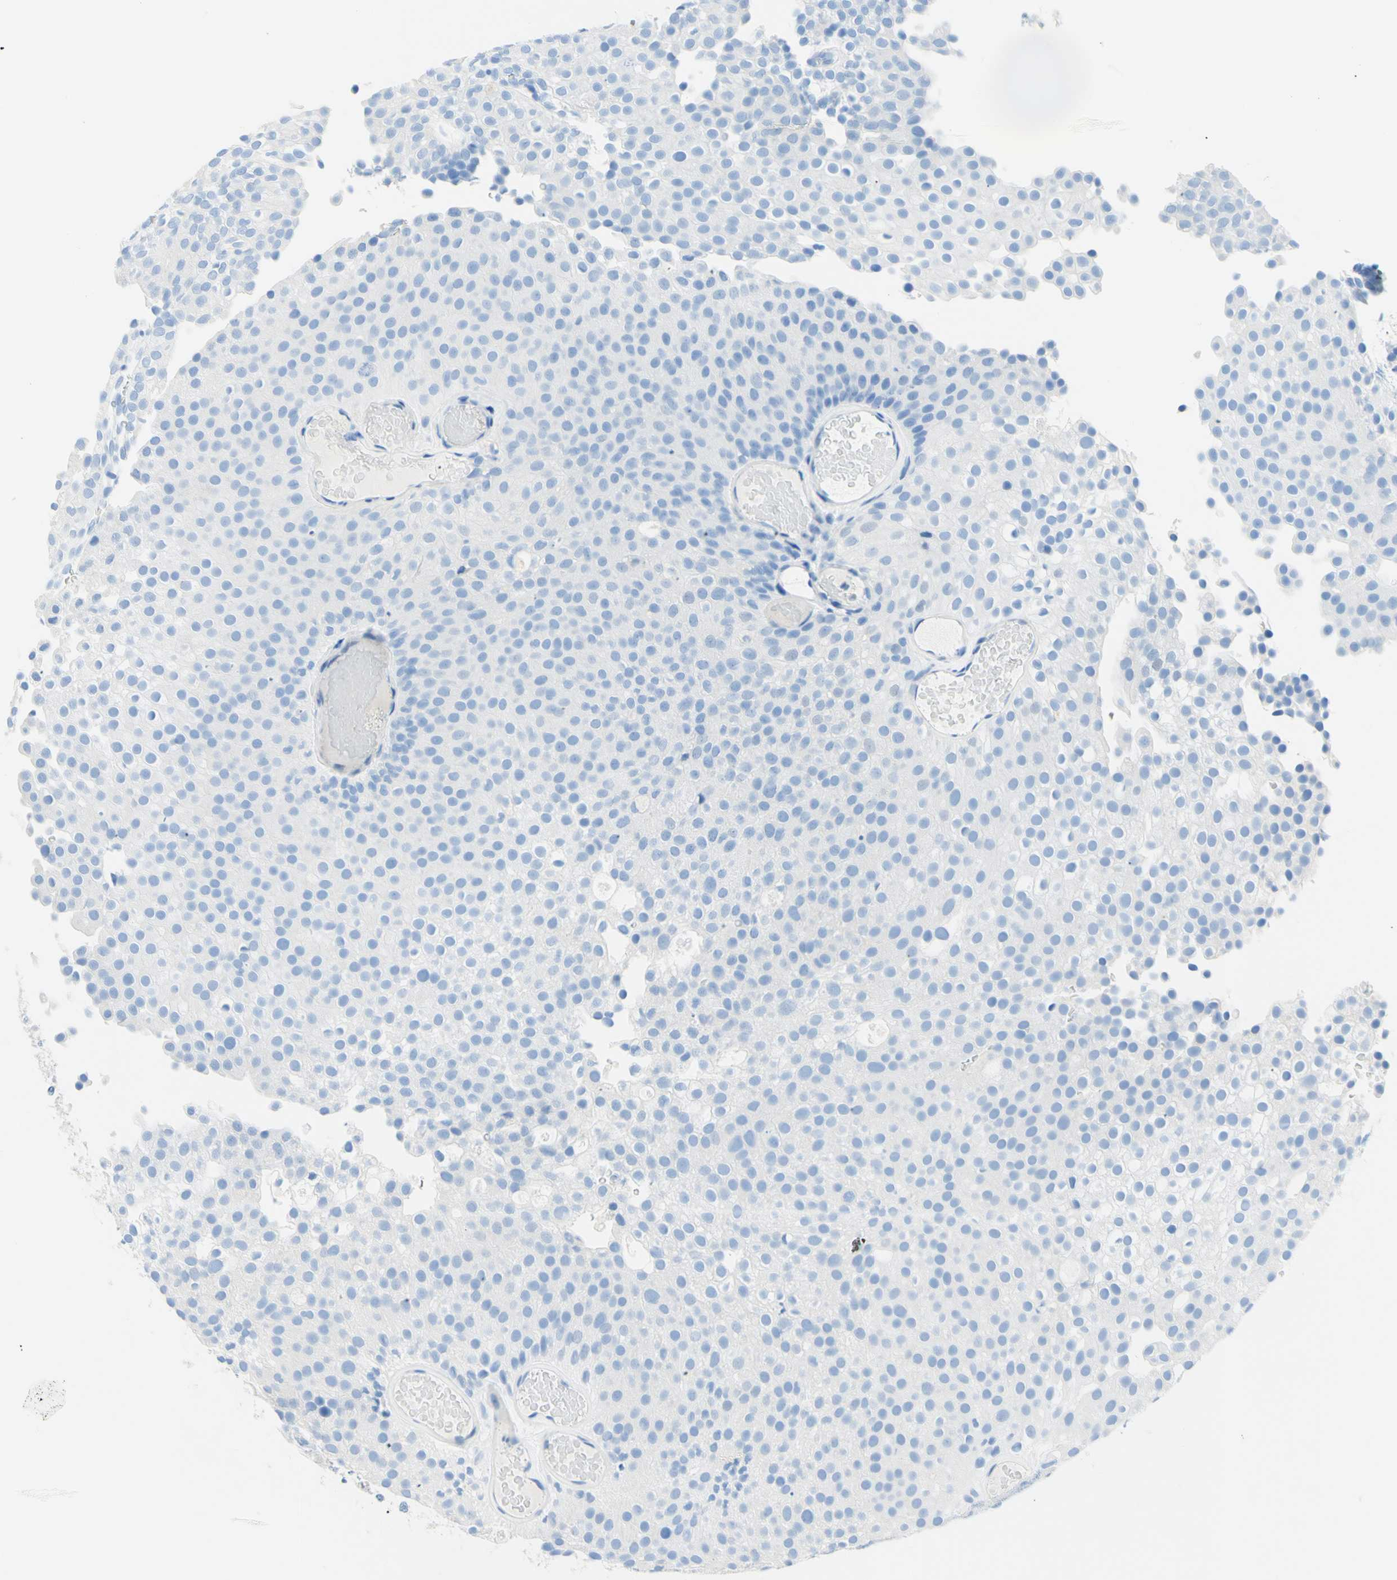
{"staining": {"intensity": "negative", "quantity": "none", "location": "none"}, "tissue": "urothelial cancer", "cell_type": "Tumor cells", "image_type": "cancer", "snomed": [{"axis": "morphology", "description": "Urothelial carcinoma, Low grade"}, {"axis": "topography", "description": "Urinary bladder"}], "caption": "Urothelial carcinoma (low-grade) stained for a protein using IHC displays no expression tumor cells.", "gene": "MYH2", "patient": {"sex": "male", "age": 78}}